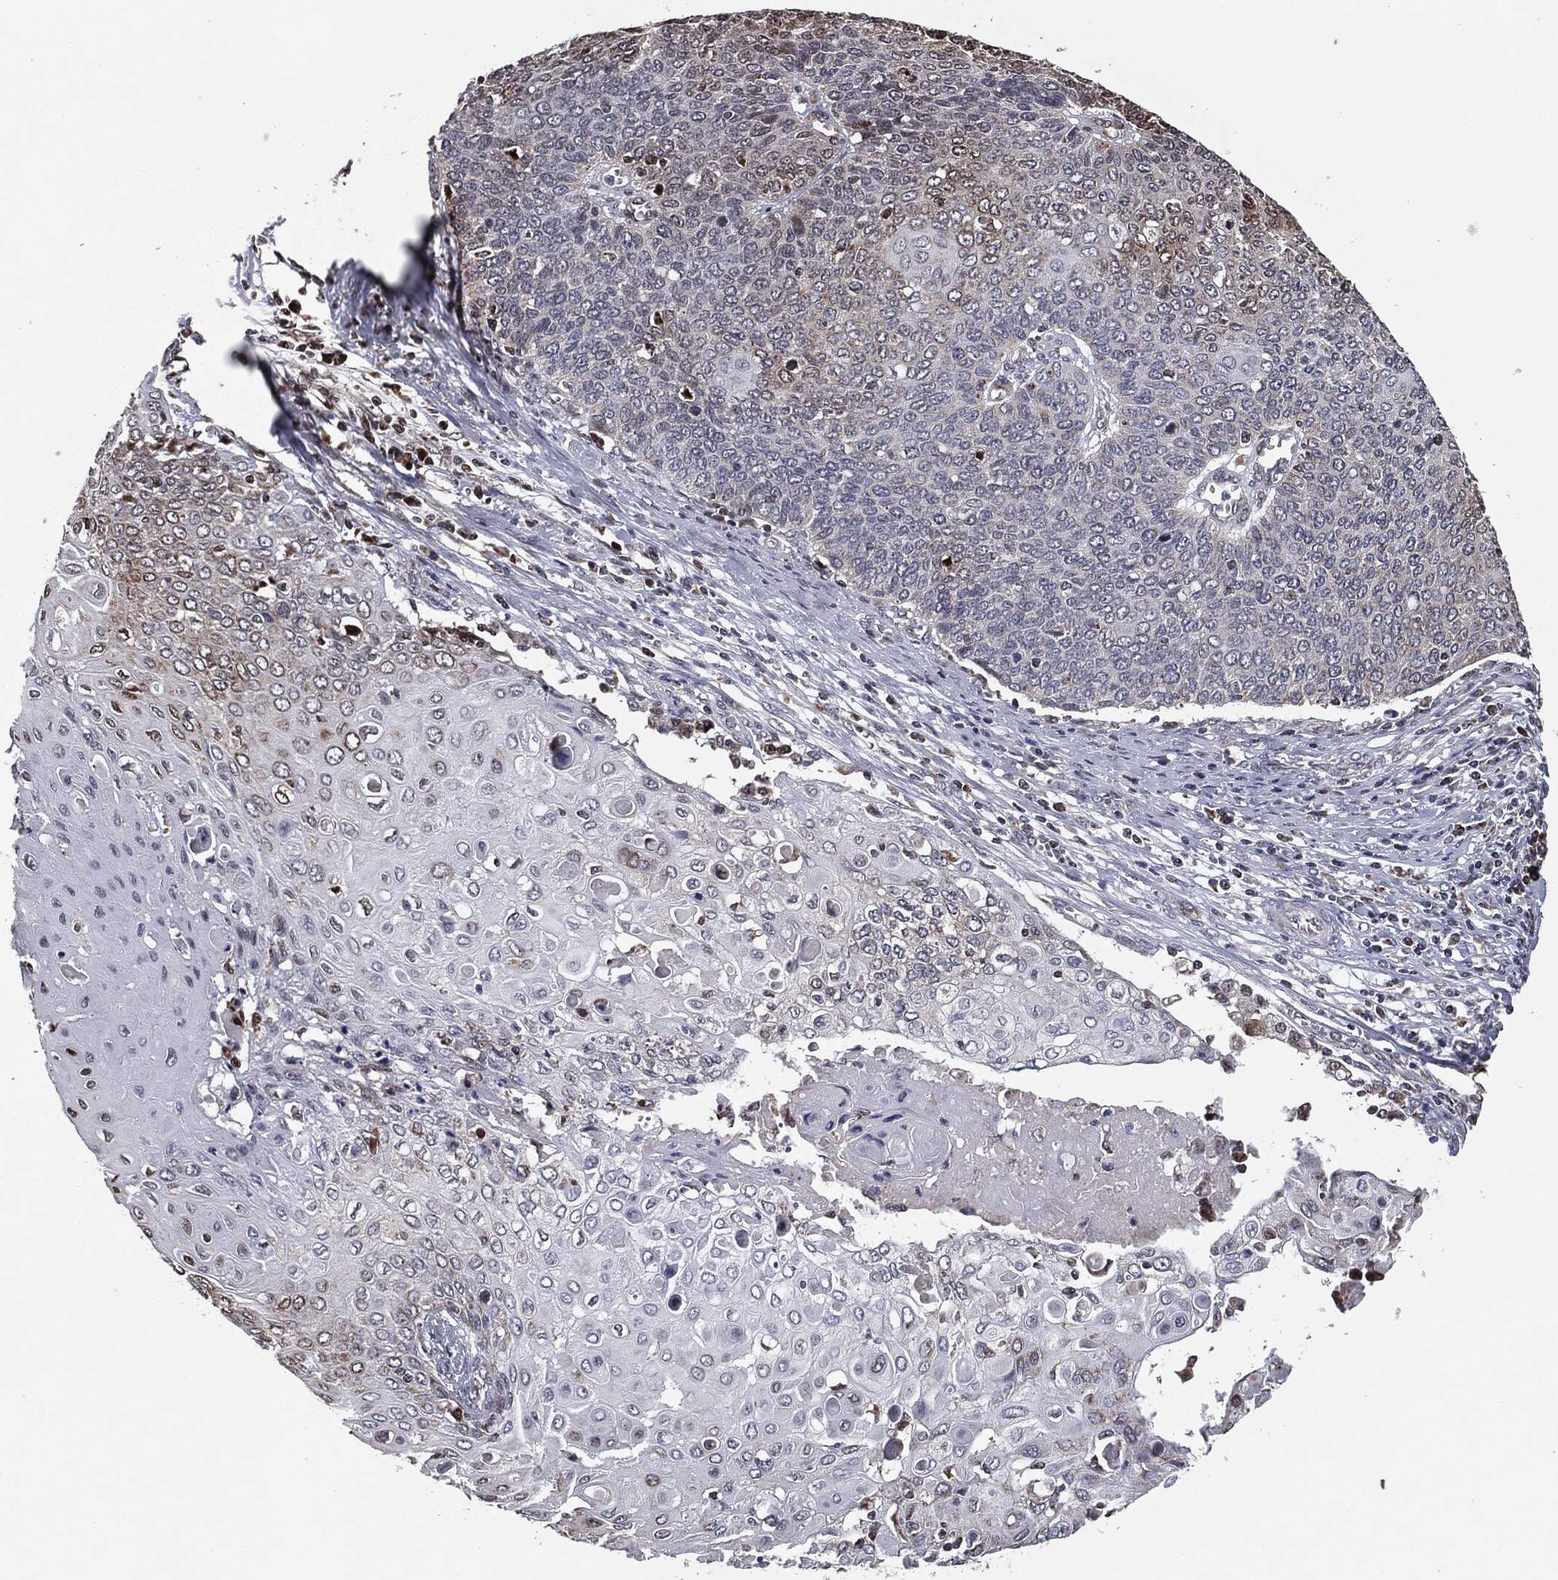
{"staining": {"intensity": "negative", "quantity": "none", "location": "none"}, "tissue": "cervical cancer", "cell_type": "Tumor cells", "image_type": "cancer", "snomed": [{"axis": "morphology", "description": "Squamous cell carcinoma, NOS"}, {"axis": "topography", "description": "Cervix"}], "caption": "A photomicrograph of cervical cancer stained for a protein exhibits no brown staining in tumor cells. (DAB immunohistochemistry visualized using brightfield microscopy, high magnification).", "gene": "CHCHD2", "patient": {"sex": "female", "age": 39}}